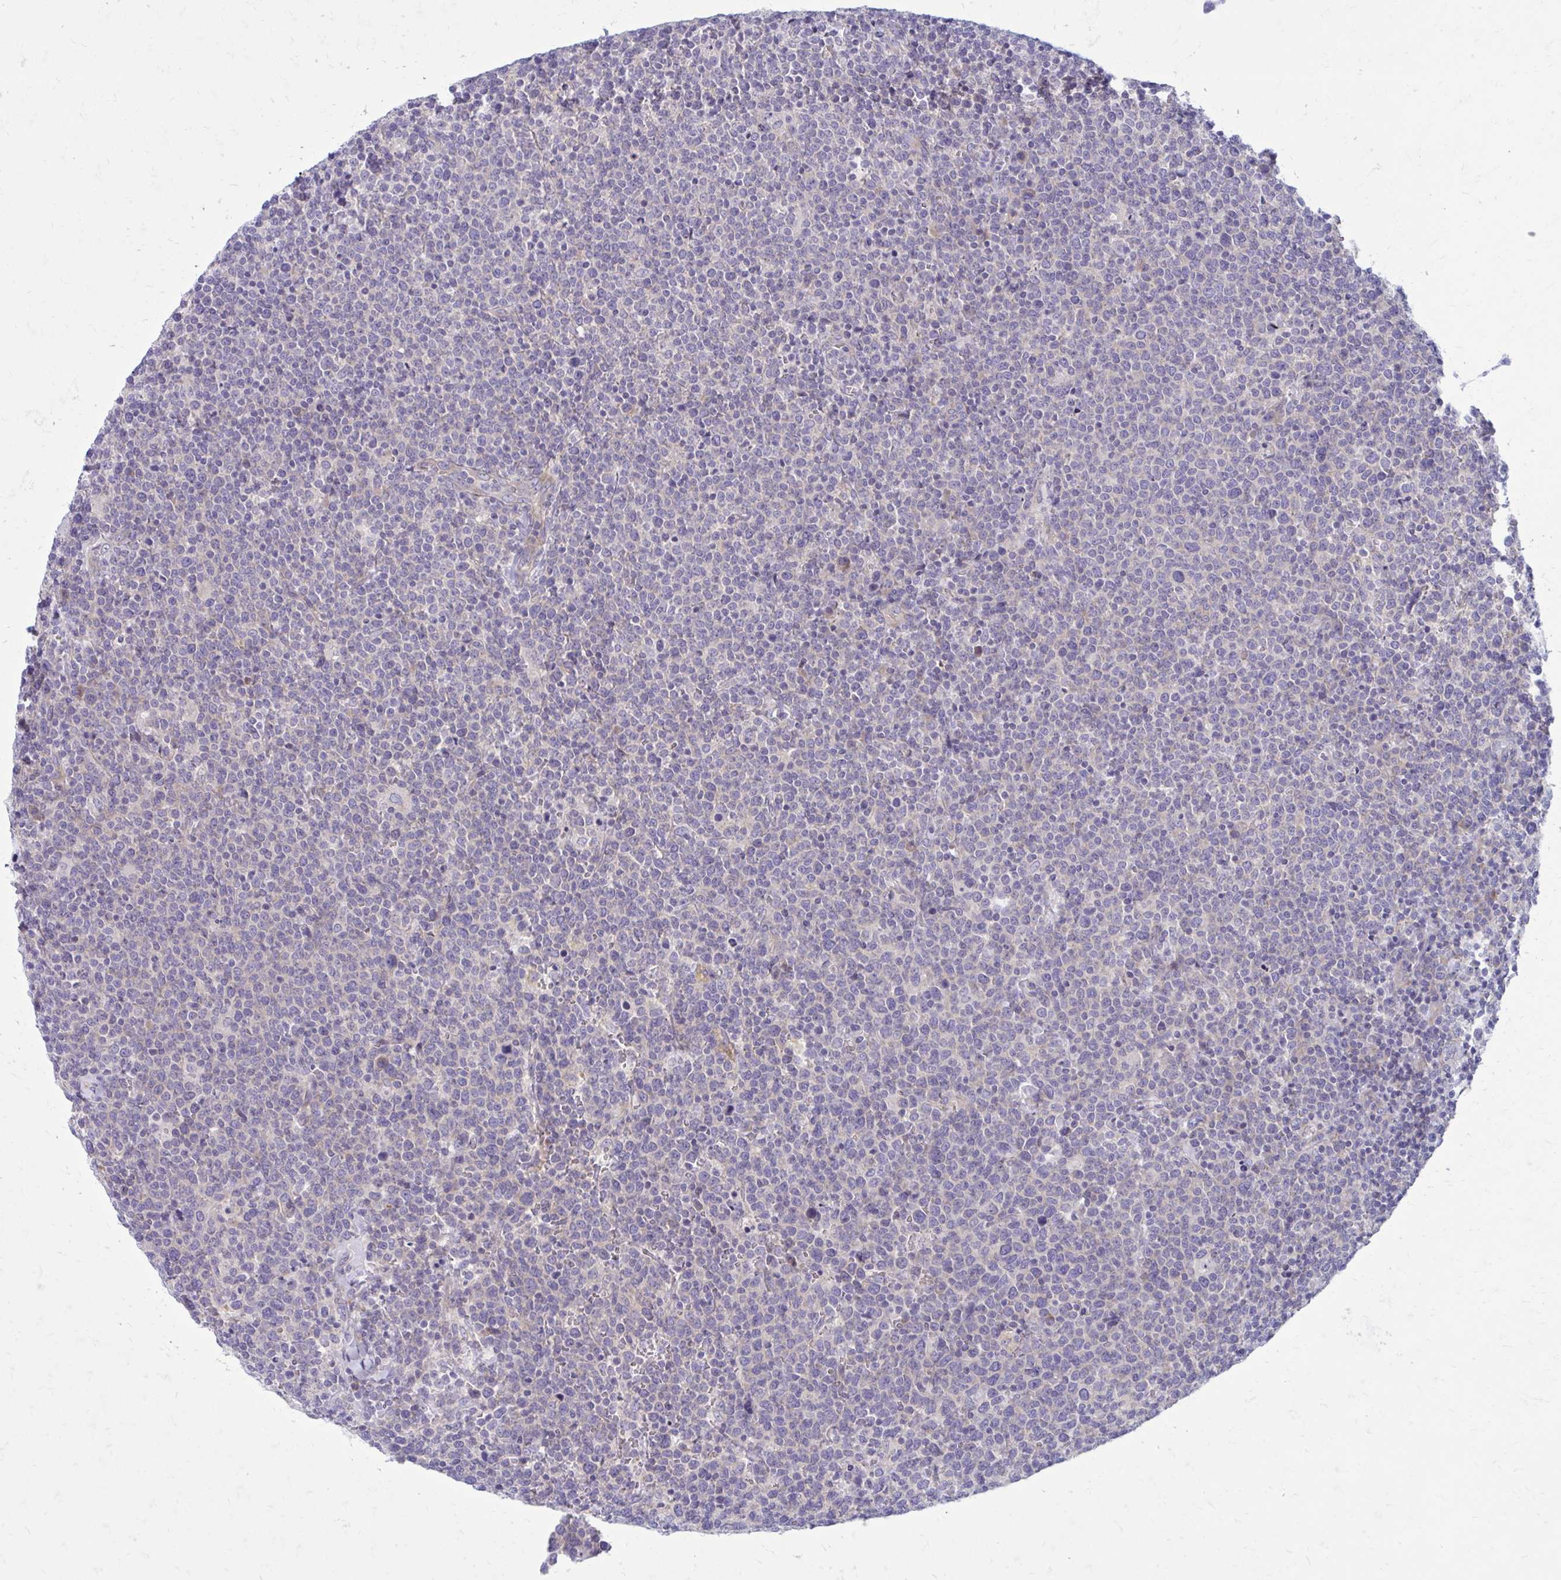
{"staining": {"intensity": "negative", "quantity": "none", "location": "none"}, "tissue": "lymphoma", "cell_type": "Tumor cells", "image_type": "cancer", "snomed": [{"axis": "morphology", "description": "Malignant lymphoma, non-Hodgkin's type, High grade"}, {"axis": "topography", "description": "Lymph node"}], "caption": "Tumor cells show no significant protein positivity in lymphoma. The staining is performed using DAB brown chromogen with nuclei counter-stained in using hematoxylin.", "gene": "GIGYF2", "patient": {"sex": "male", "age": 61}}